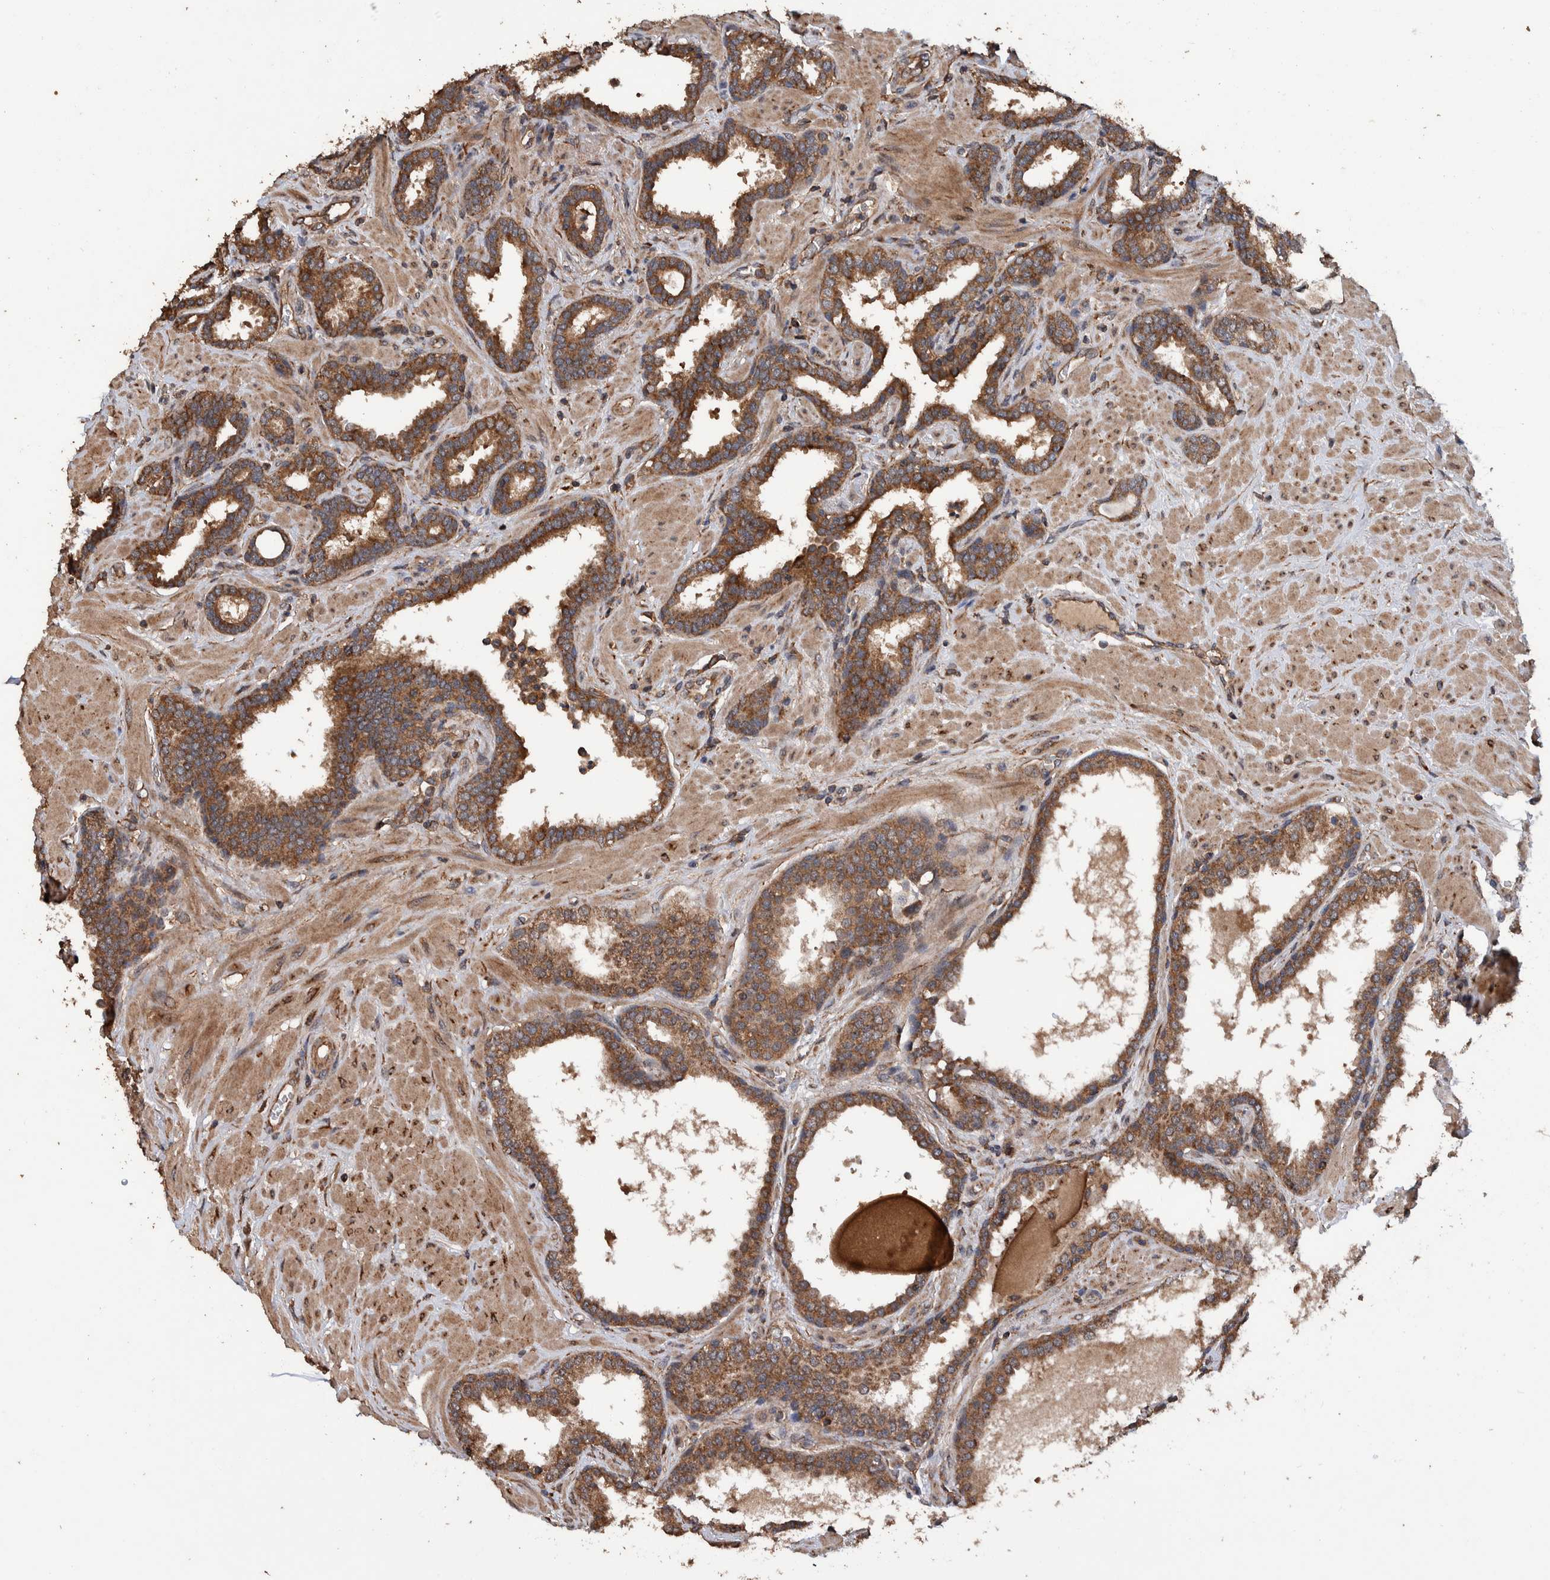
{"staining": {"intensity": "moderate", "quantity": ">75%", "location": "cytoplasmic/membranous"}, "tissue": "prostate", "cell_type": "Glandular cells", "image_type": "normal", "snomed": [{"axis": "morphology", "description": "Normal tissue, NOS"}, {"axis": "topography", "description": "Prostate"}], "caption": "DAB immunohistochemical staining of normal prostate reveals moderate cytoplasmic/membranous protein staining in approximately >75% of glandular cells.", "gene": "ENSG00000251537", "patient": {"sex": "male", "age": 51}}